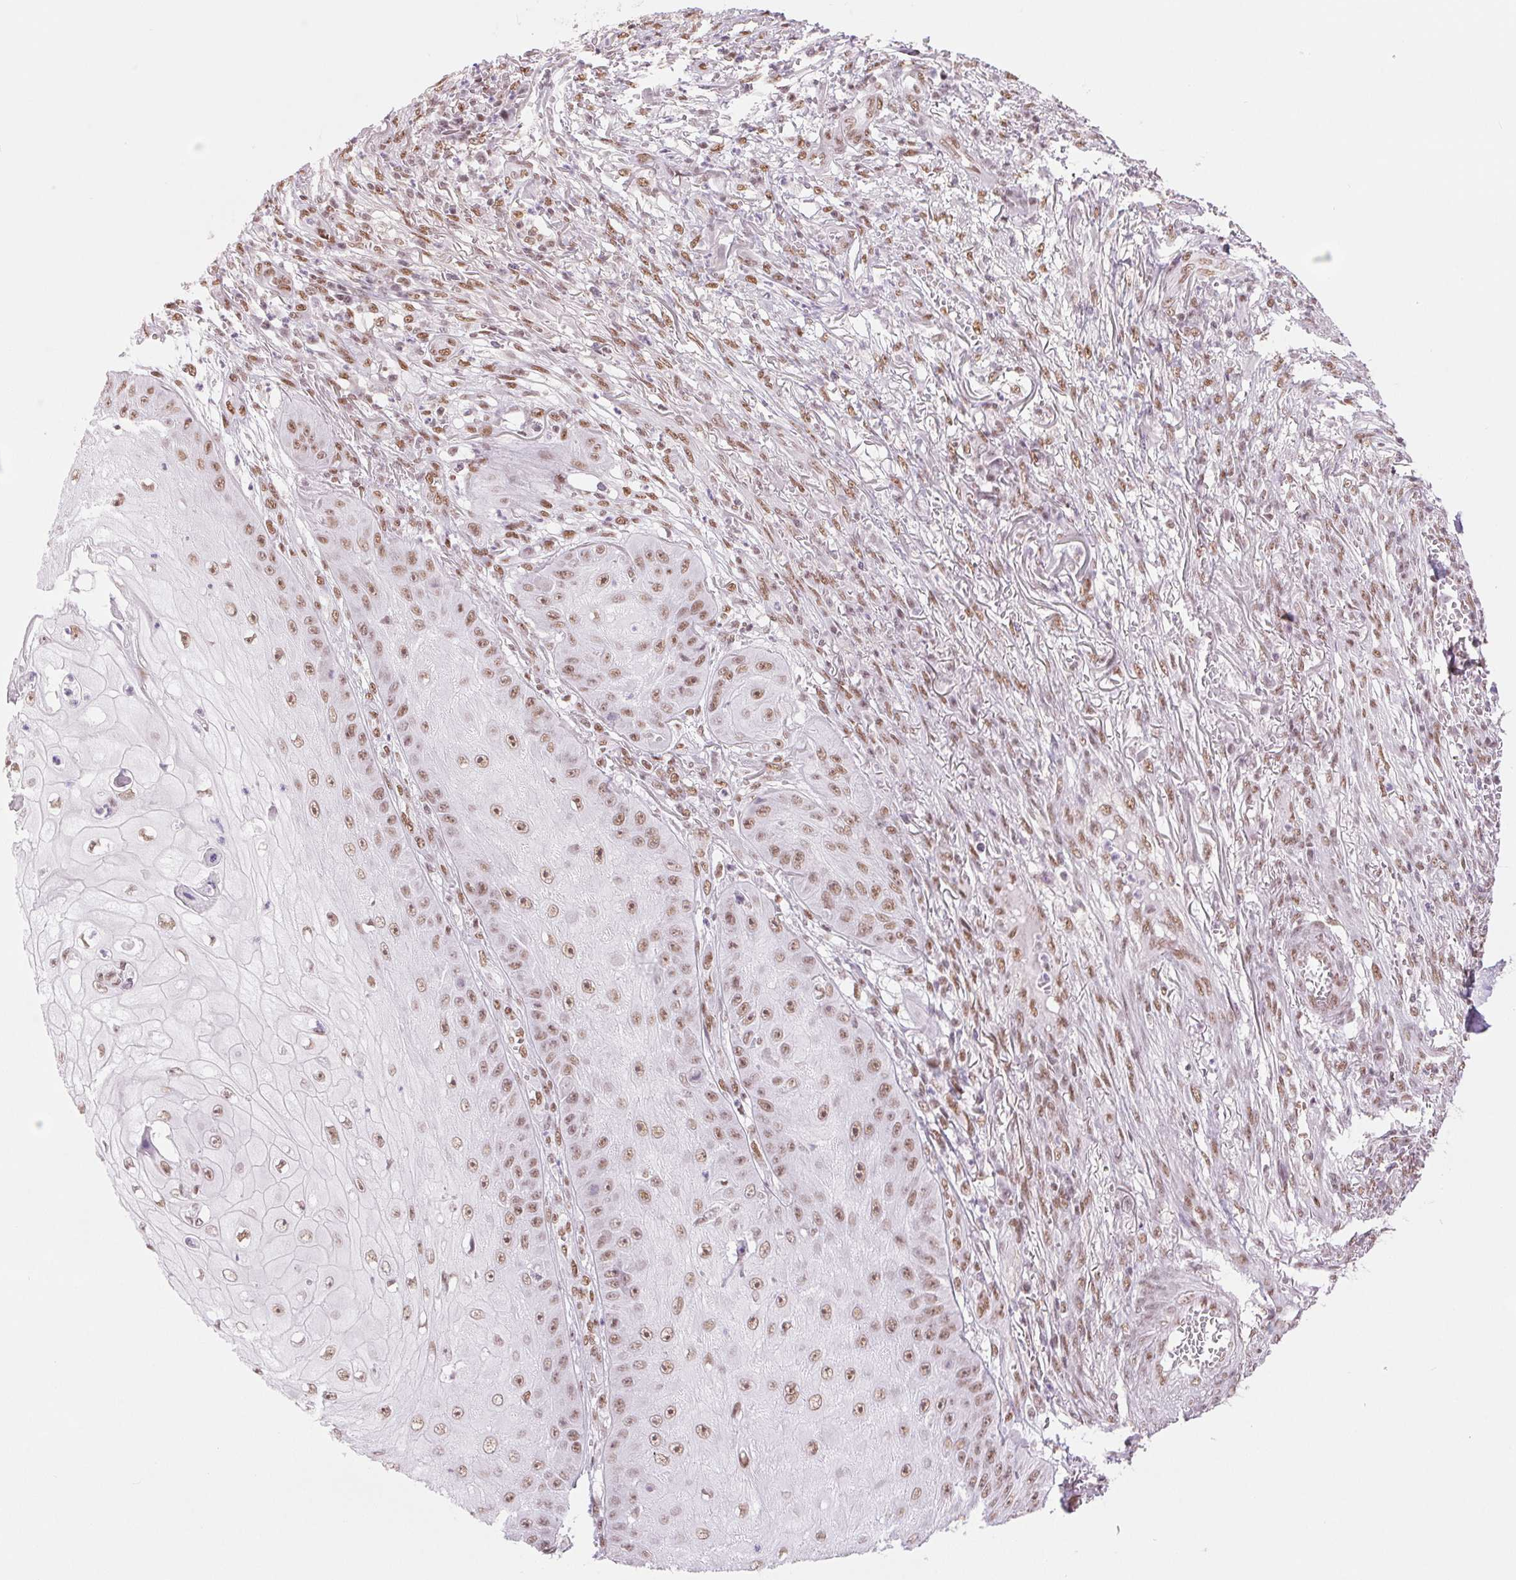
{"staining": {"intensity": "moderate", "quantity": ">75%", "location": "nuclear"}, "tissue": "skin cancer", "cell_type": "Tumor cells", "image_type": "cancer", "snomed": [{"axis": "morphology", "description": "Squamous cell carcinoma, NOS"}, {"axis": "topography", "description": "Skin"}], "caption": "This is a micrograph of IHC staining of squamous cell carcinoma (skin), which shows moderate positivity in the nuclear of tumor cells.", "gene": "ZFR2", "patient": {"sex": "male", "age": 70}}